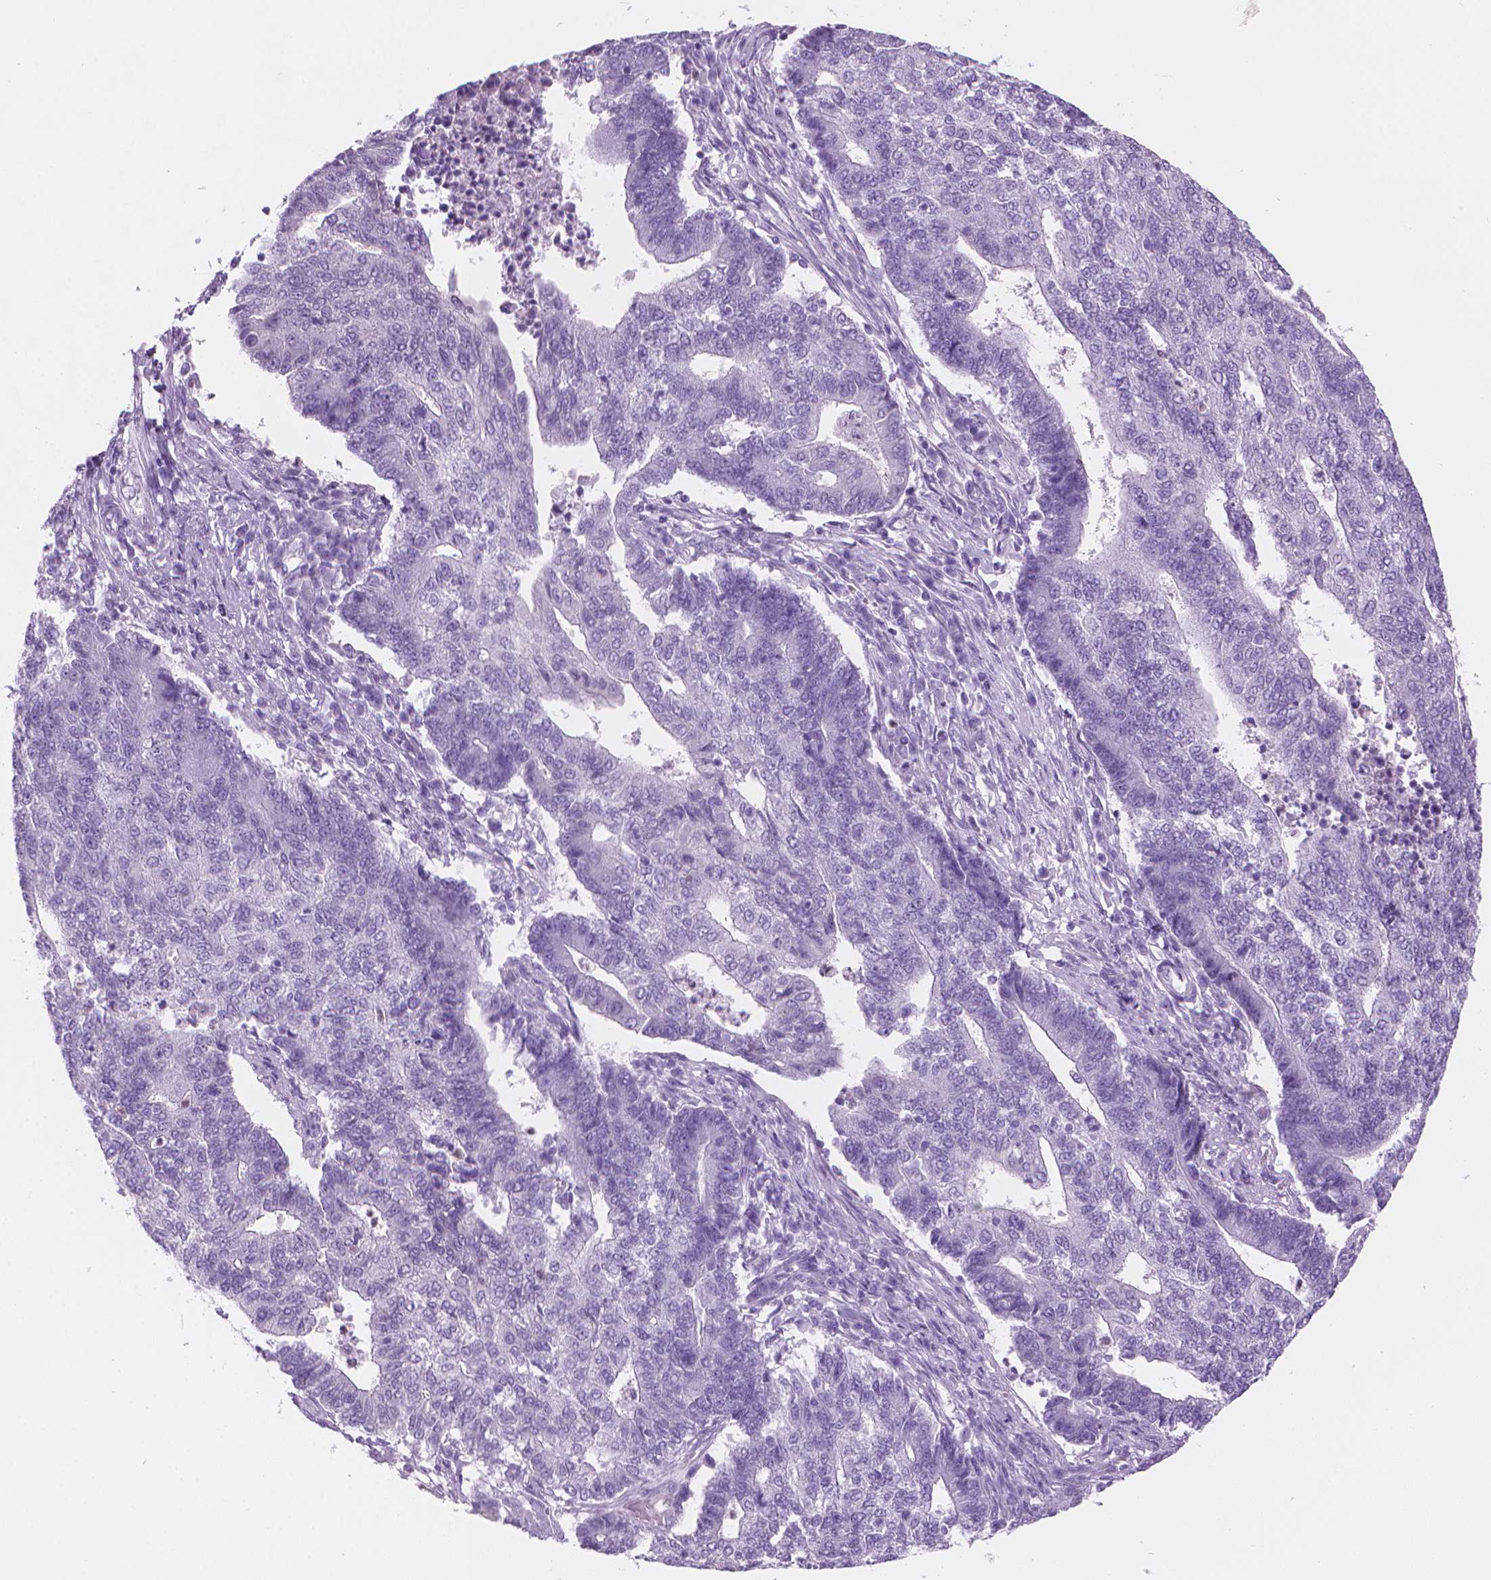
{"staining": {"intensity": "negative", "quantity": "none", "location": "none"}, "tissue": "endometrial cancer", "cell_type": "Tumor cells", "image_type": "cancer", "snomed": [{"axis": "morphology", "description": "Adenocarcinoma, NOS"}, {"axis": "topography", "description": "Uterus"}, {"axis": "topography", "description": "Endometrium"}], "caption": "The immunohistochemistry (IHC) micrograph has no significant expression in tumor cells of endometrial adenocarcinoma tissue.", "gene": "TTC29", "patient": {"sex": "female", "age": 54}}